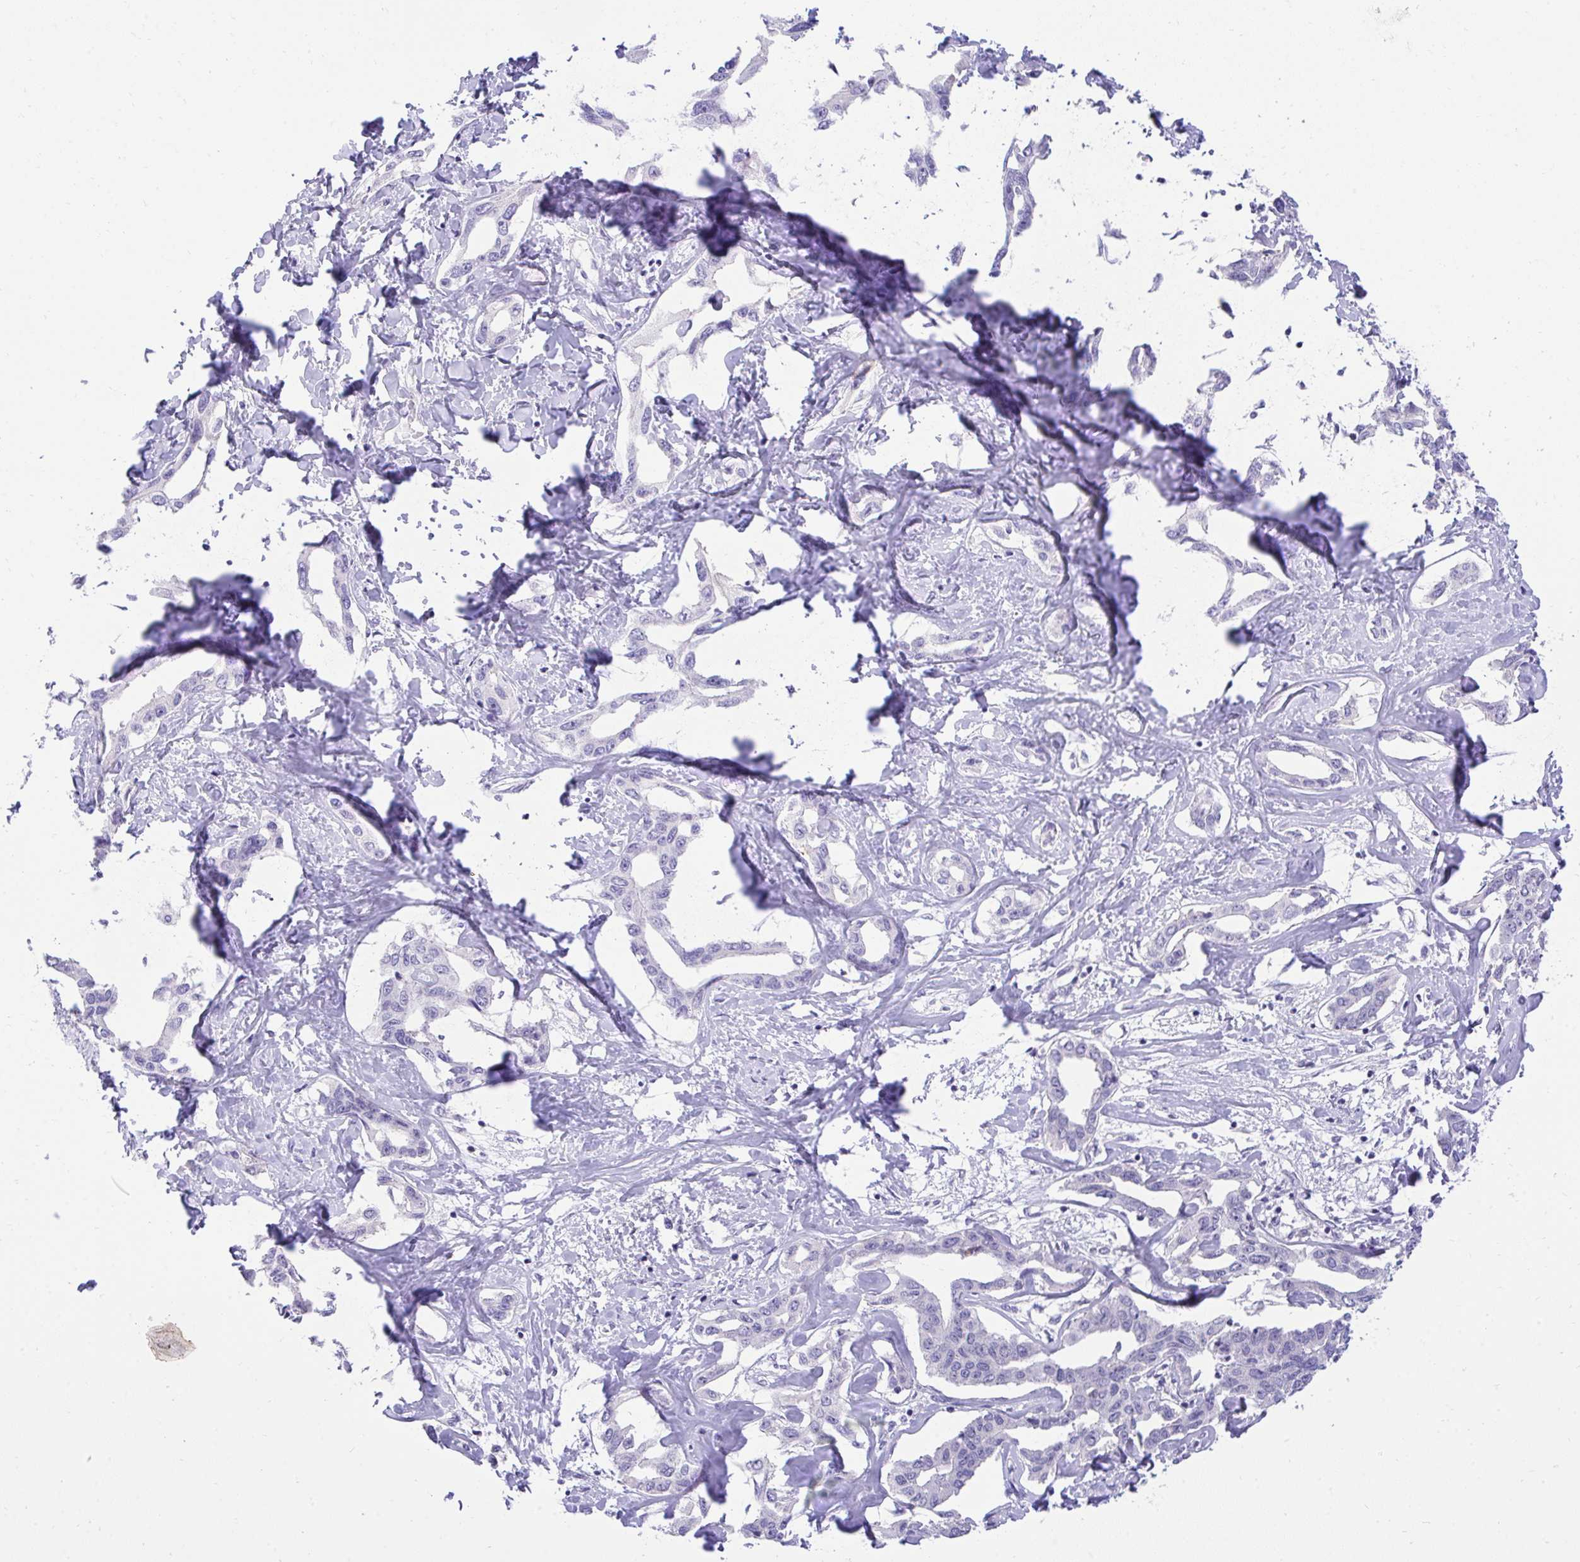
{"staining": {"intensity": "negative", "quantity": "none", "location": "none"}, "tissue": "liver cancer", "cell_type": "Tumor cells", "image_type": "cancer", "snomed": [{"axis": "morphology", "description": "Cholangiocarcinoma"}, {"axis": "topography", "description": "Liver"}], "caption": "This is a image of immunohistochemistry (IHC) staining of liver cholangiocarcinoma, which shows no positivity in tumor cells.", "gene": "TMCO5A", "patient": {"sex": "male", "age": 59}}